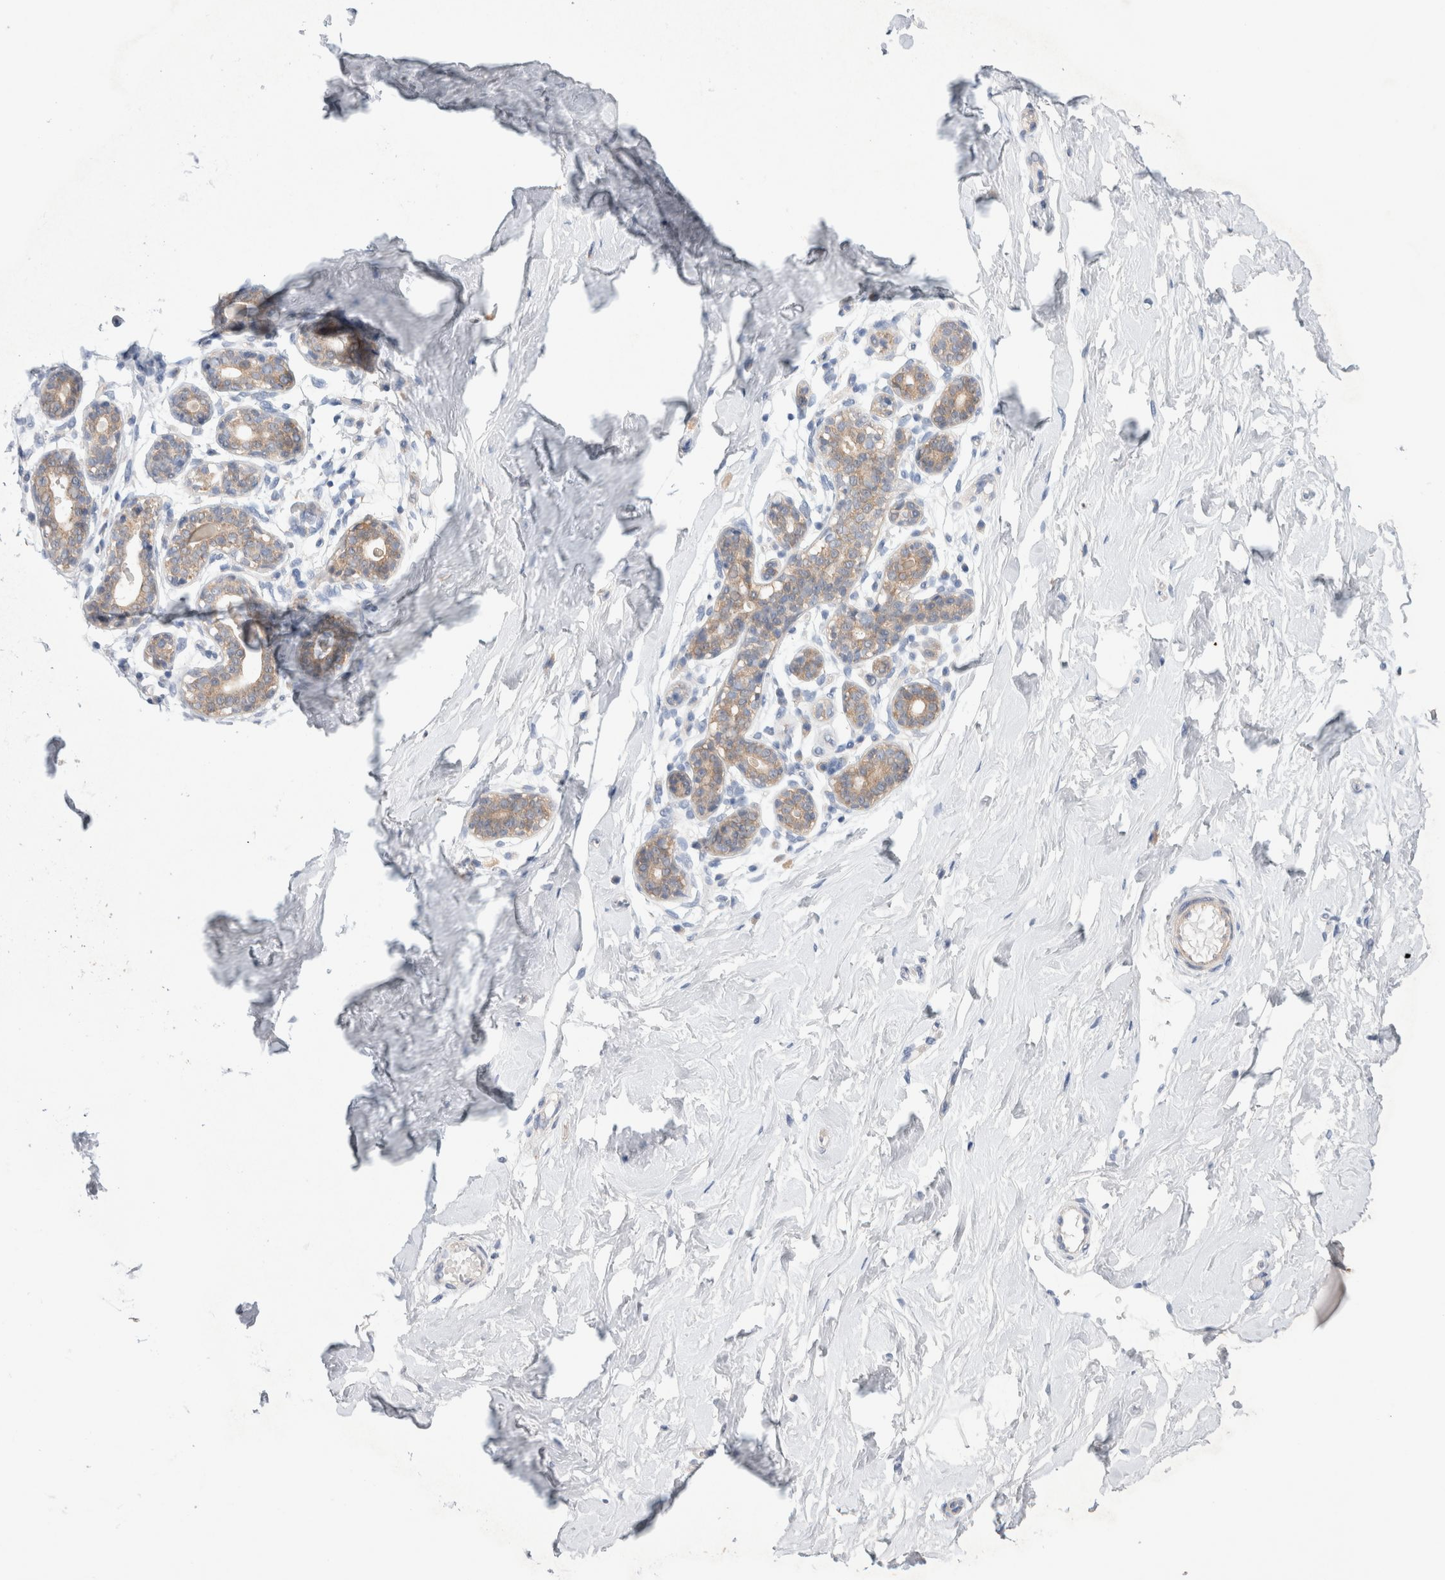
{"staining": {"intensity": "negative", "quantity": "none", "location": "none"}, "tissue": "breast", "cell_type": "Adipocytes", "image_type": "normal", "snomed": [{"axis": "morphology", "description": "Normal tissue, NOS"}, {"axis": "topography", "description": "Breast"}], "caption": "Immunohistochemistry micrograph of normal breast: human breast stained with DAB shows no significant protein staining in adipocytes.", "gene": "IFT74", "patient": {"sex": "female", "age": 23}}